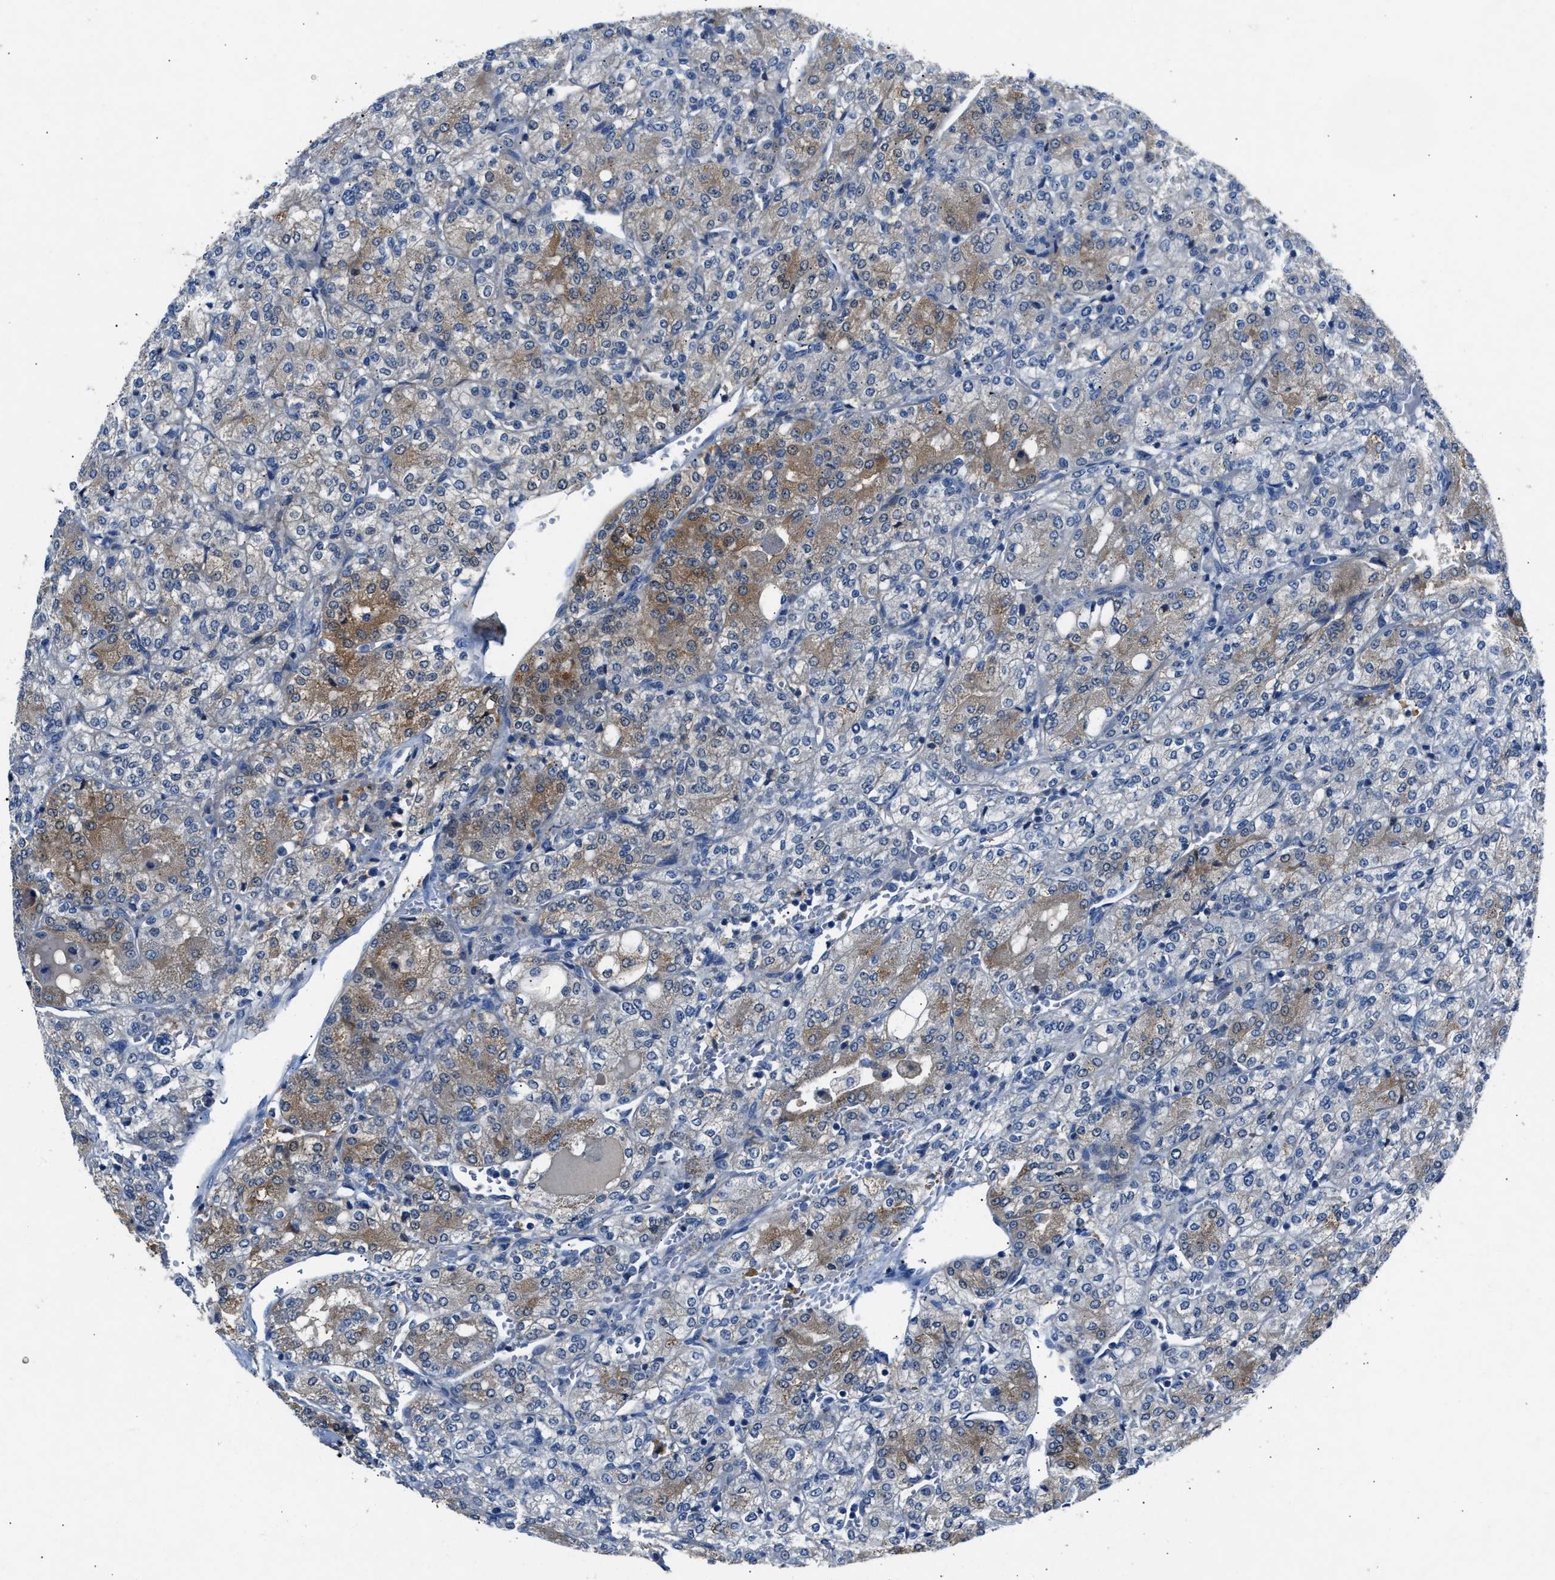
{"staining": {"intensity": "moderate", "quantity": "25%-75%", "location": "cytoplasmic/membranous"}, "tissue": "renal cancer", "cell_type": "Tumor cells", "image_type": "cancer", "snomed": [{"axis": "morphology", "description": "Adenocarcinoma, NOS"}, {"axis": "topography", "description": "Kidney"}], "caption": "A brown stain shows moderate cytoplasmic/membranous staining of a protein in human renal adenocarcinoma tumor cells. (DAB = brown stain, brightfield microscopy at high magnification).", "gene": "DNAAF5", "patient": {"sex": "male", "age": 77}}